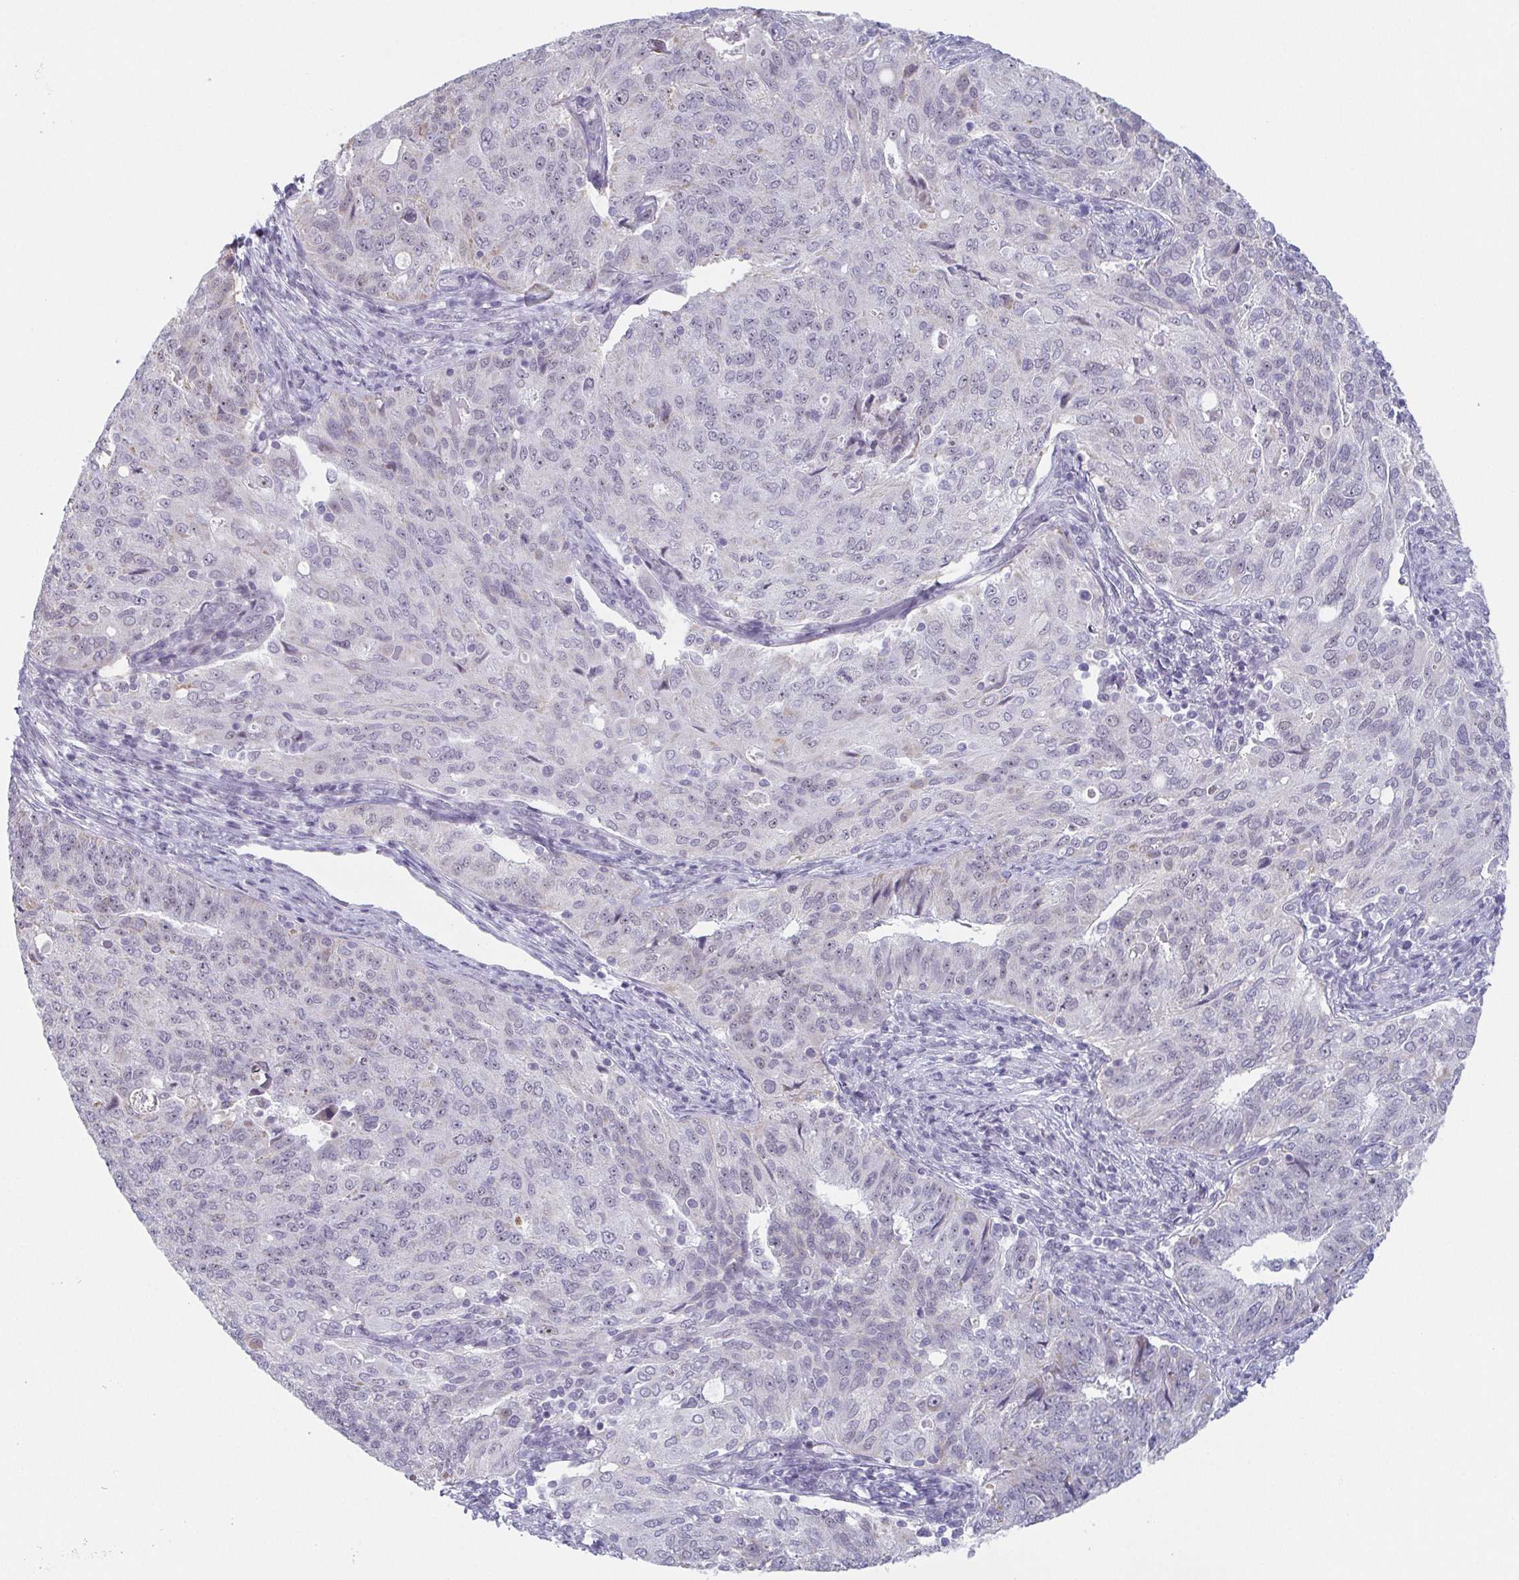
{"staining": {"intensity": "negative", "quantity": "none", "location": "none"}, "tissue": "endometrial cancer", "cell_type": "Tumor cells", "image_type": "cancer", "snomed": [{"axis": "morphology", "description": "Adenocarcinoma, NOS"}, {"axis": "topography", "description": "Endometrium"}], "caption": "High magnification brightfield microscopy of endometrial cancer stained with DAB (3,3'-diaminobenzidine) (brown) and counterstained with hematoxylin (blue): tumor cells show no significant positivity.", "gene": "EXOSC7", "patient": {"sex": "female", "age": 43}}